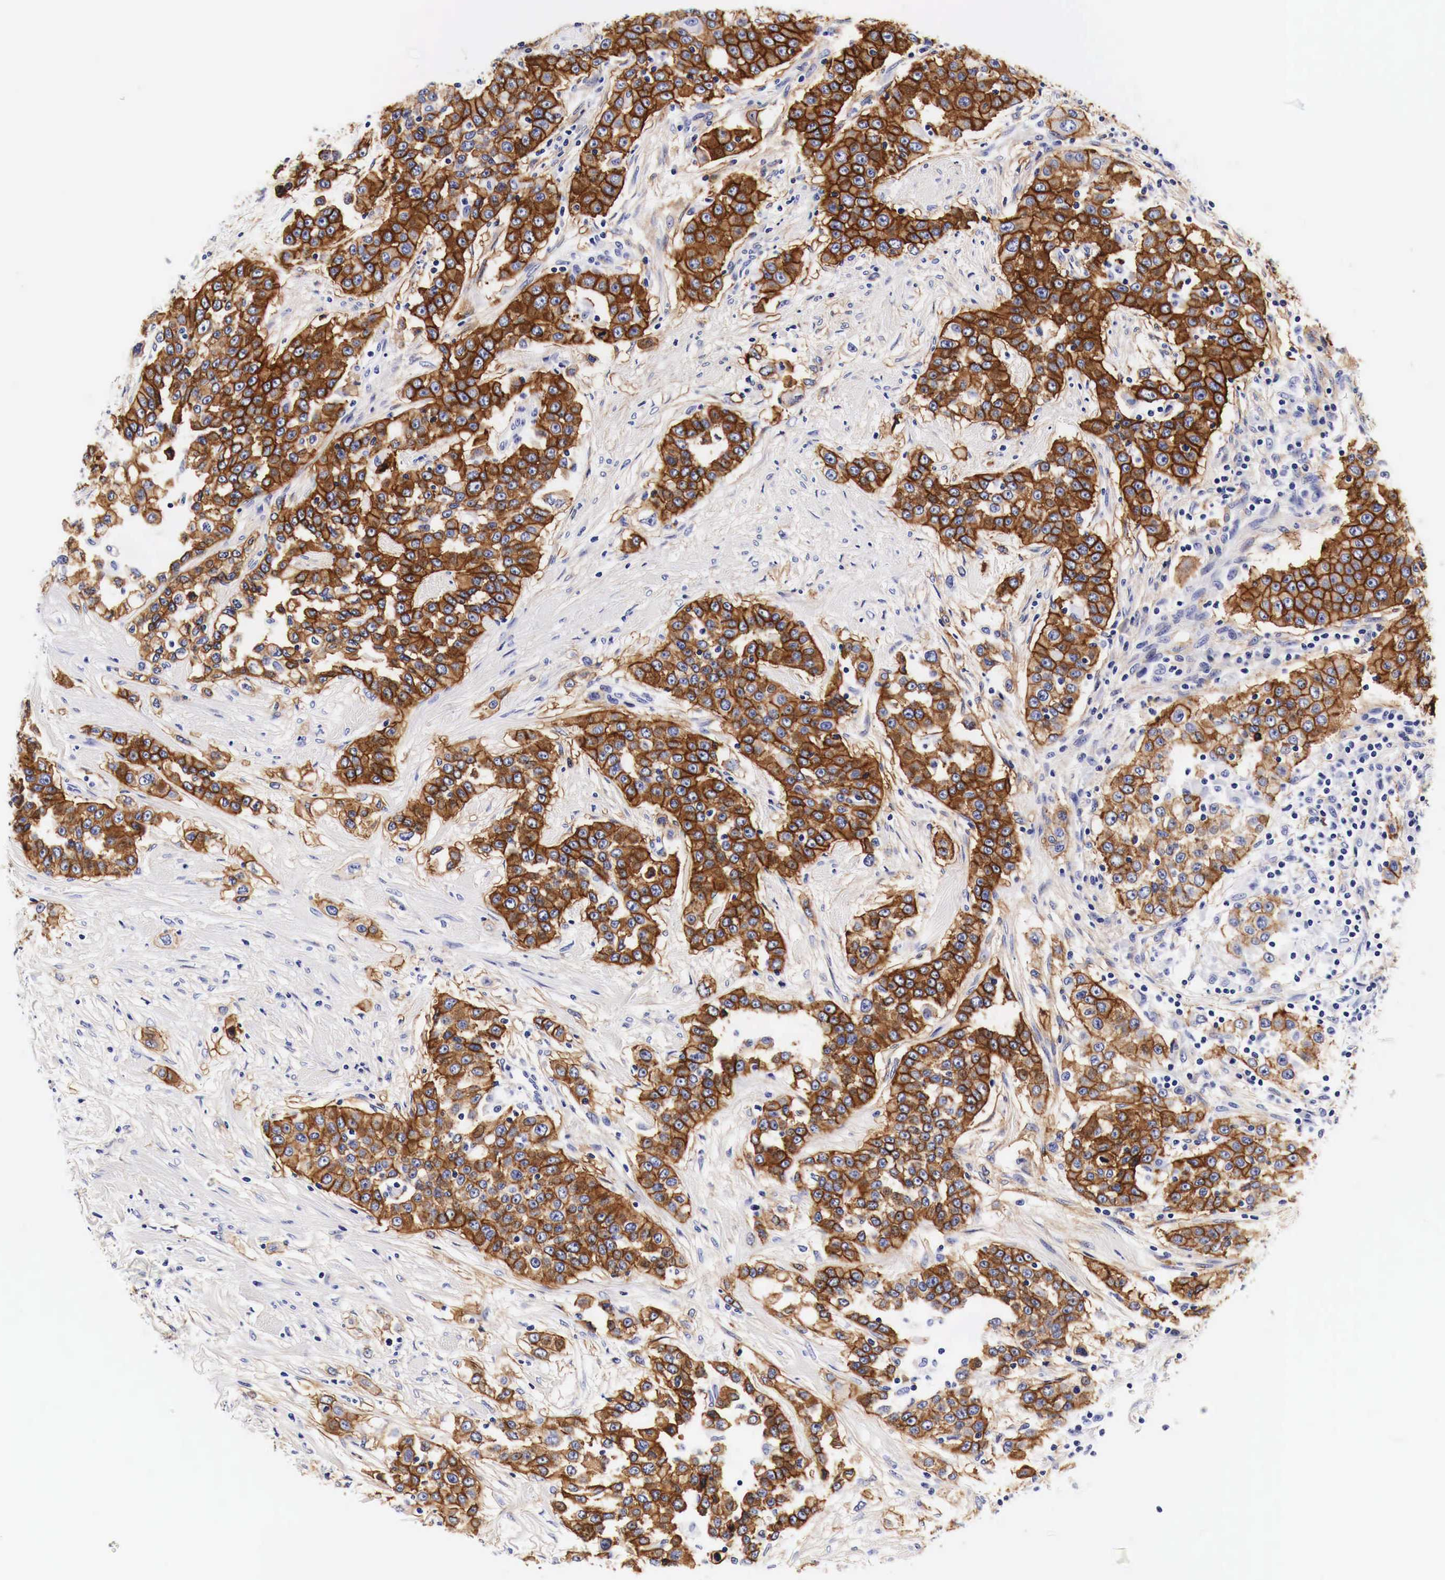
{"staining": {"intensity": "strong", "quantity": ">75%", "location": "cytoplasmic/membranous"}, "tissue": "urothelial cancer", "cell_type": "Tumor cells", "image_type": "cancer", "snomed": [{"axis": "morphology", "description": "Urothelial carcinoma, High grade"}, {"axis": "topography", "description": "Urinary bladder"}], "caption": "Tumor cells demonstrate strong cytoplasmic/membranous staining in approximately >75% of cells in urothelial cancer. Immunohistochemistry stains the protein of interest in brown and the nuclei are stained blue.", "gene": "EGFR", "patient": {"sex": "female", "age": 80}}